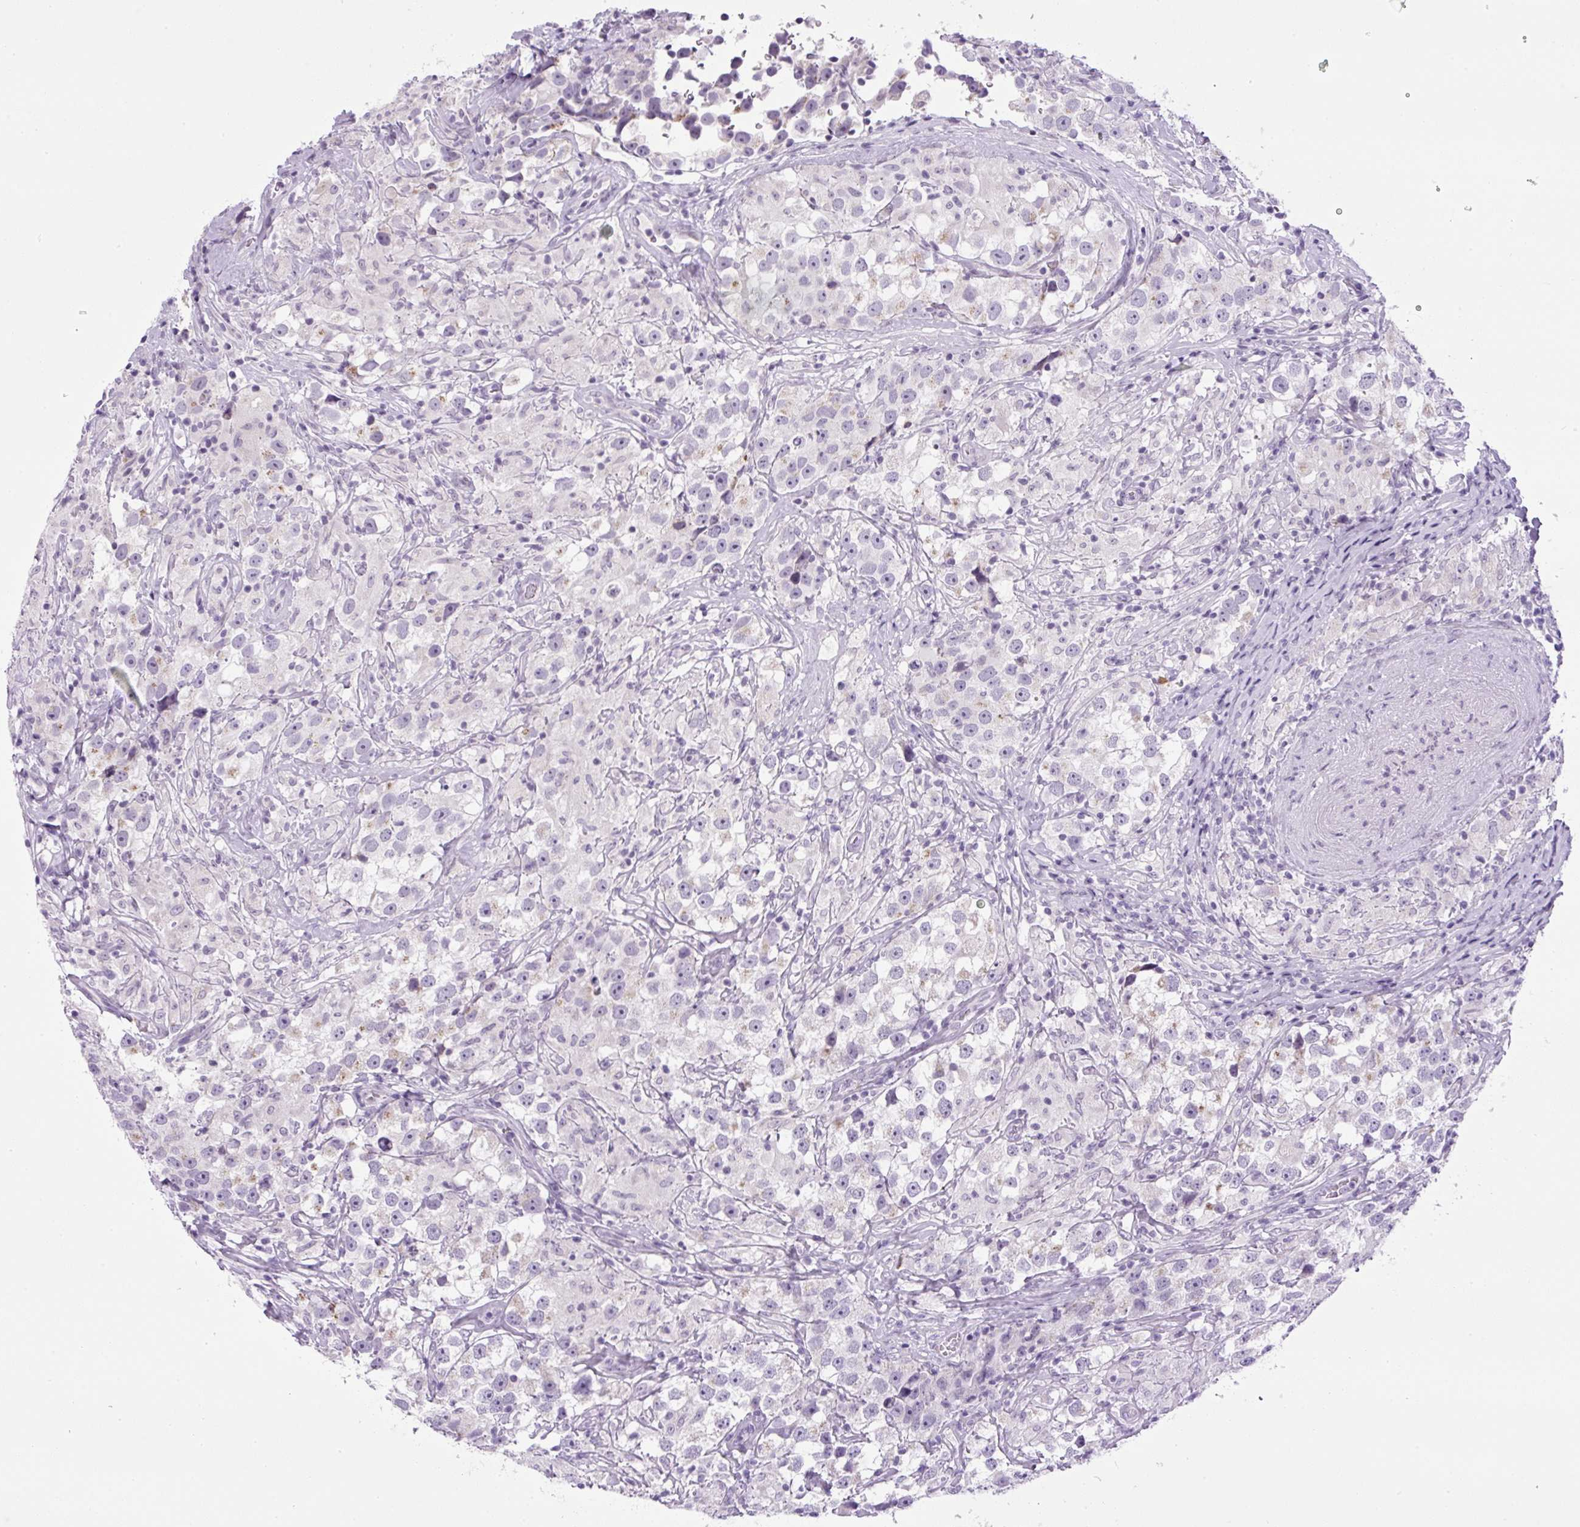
{"staining": {"intensity": "negative", "quantity": "none", "location": "none"}, "tissue": "testis cancer", "cell_type": "Tumor cells", "image_type": "cancer", "snomed": [{"axis": "morphology", "description": "Seminoma, NOS"}, {"axis": "topography", "description": "Testis"}], "caption": "There is no significant positivity in tumor cells of seminoma (testis).", "gene": "RHBDD2", "patient": {"sex": "male", "age": 46}}